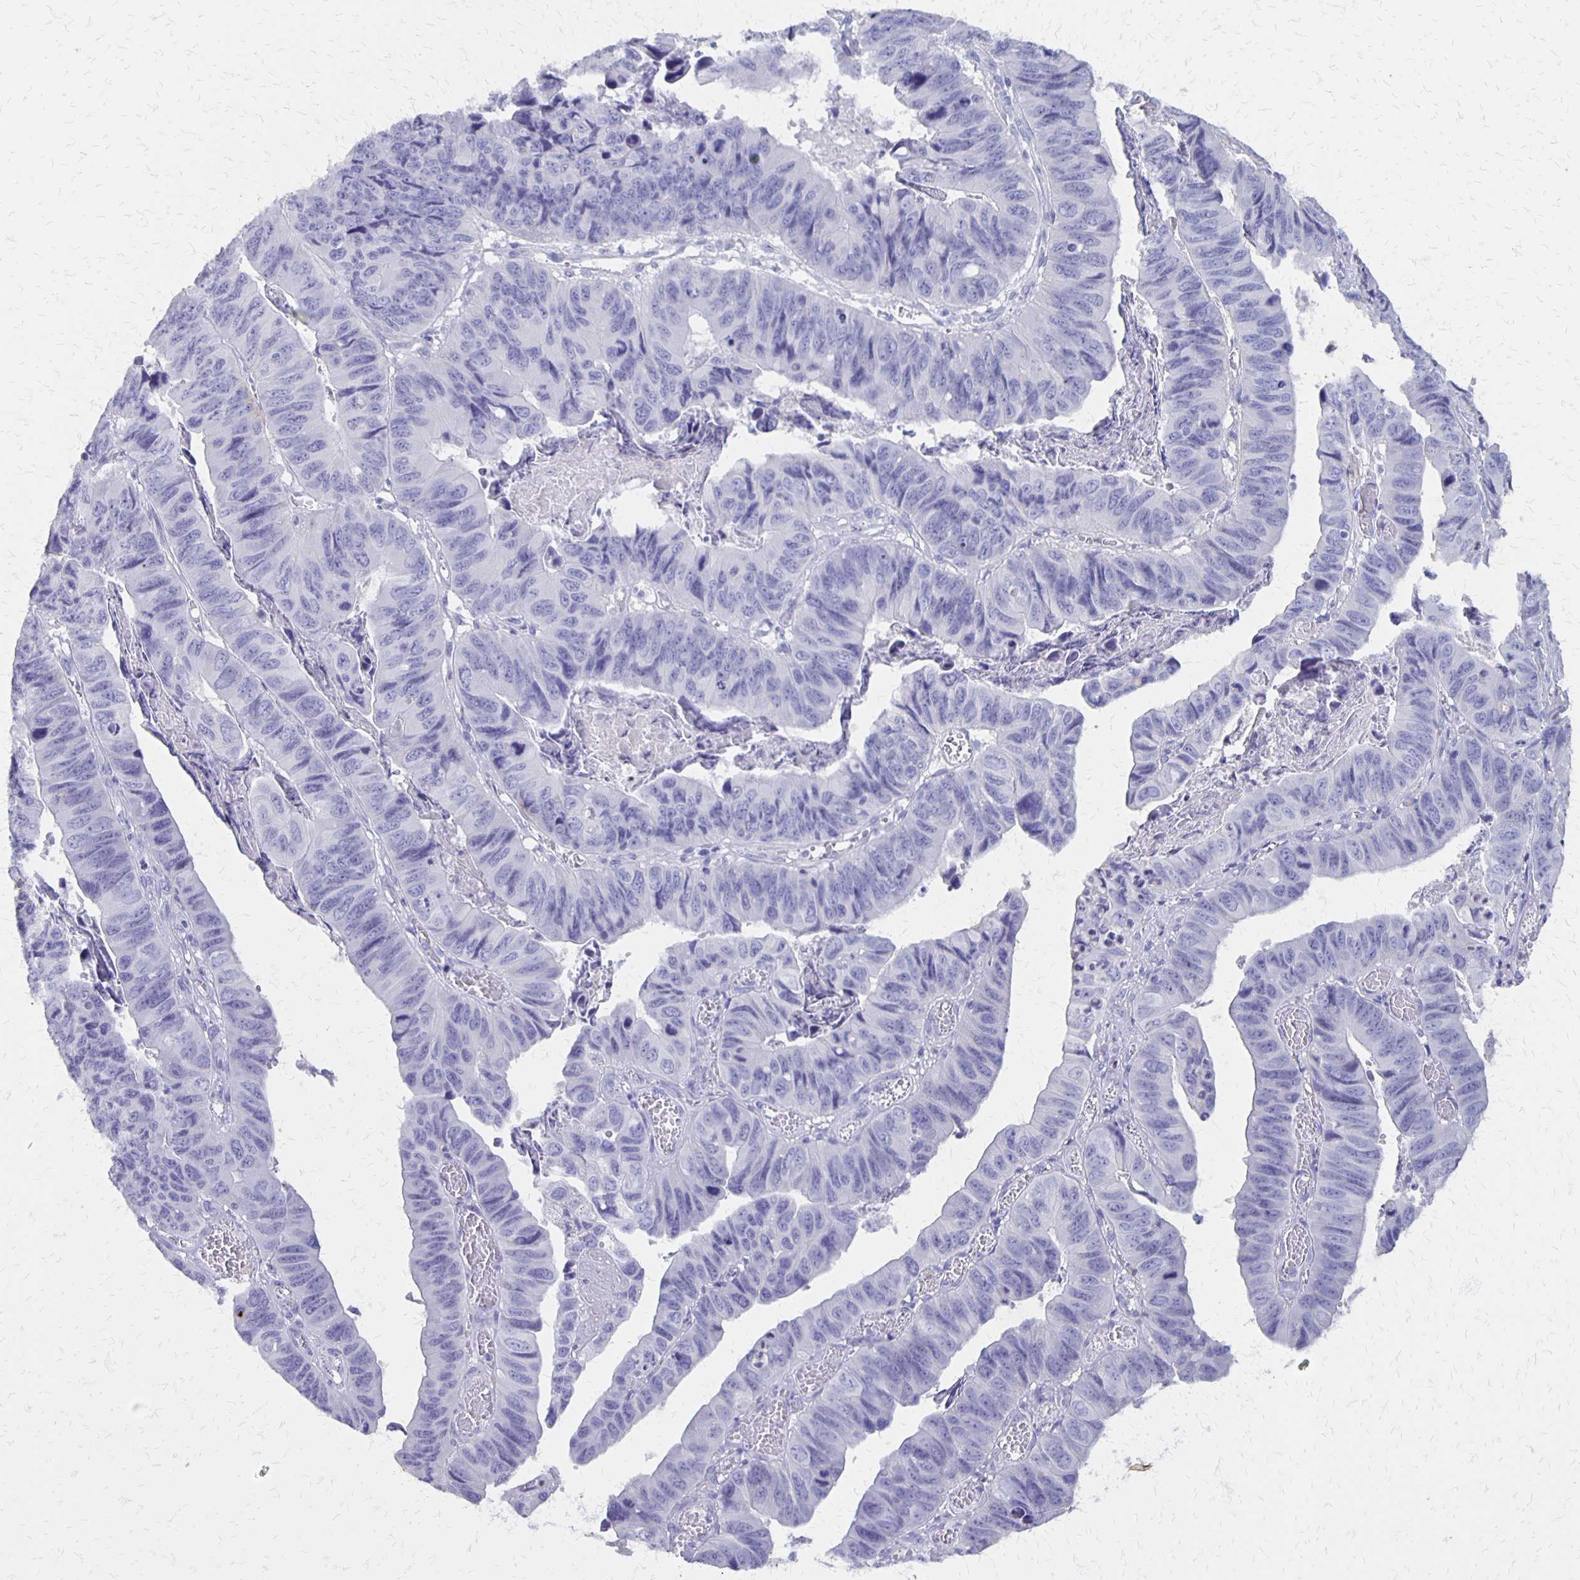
{"staining": {"intensity": "negative", "quantity": "none", "location": "none"}, "tissue": "stomach cancer", "cell_type": "Tumor cells", "image_type": "cancer", "snomed": [{"axis": "morphology", "description": "Adenocarcinoma, NOS"}, {"axis": "topography", "description": "Stomach, lower"}], "caption": "Photomicrograph shows no significant protein positivity in tumor cells of stomach adenocarcinoma. The staining was performed using DAB to visualize the protein expression in brown, while the nuclei were stained in blue with hematoxylin (Magnification: 20x).", "gene": "SEPTIN5", "patient": {"sex": "male", "age": 77}}